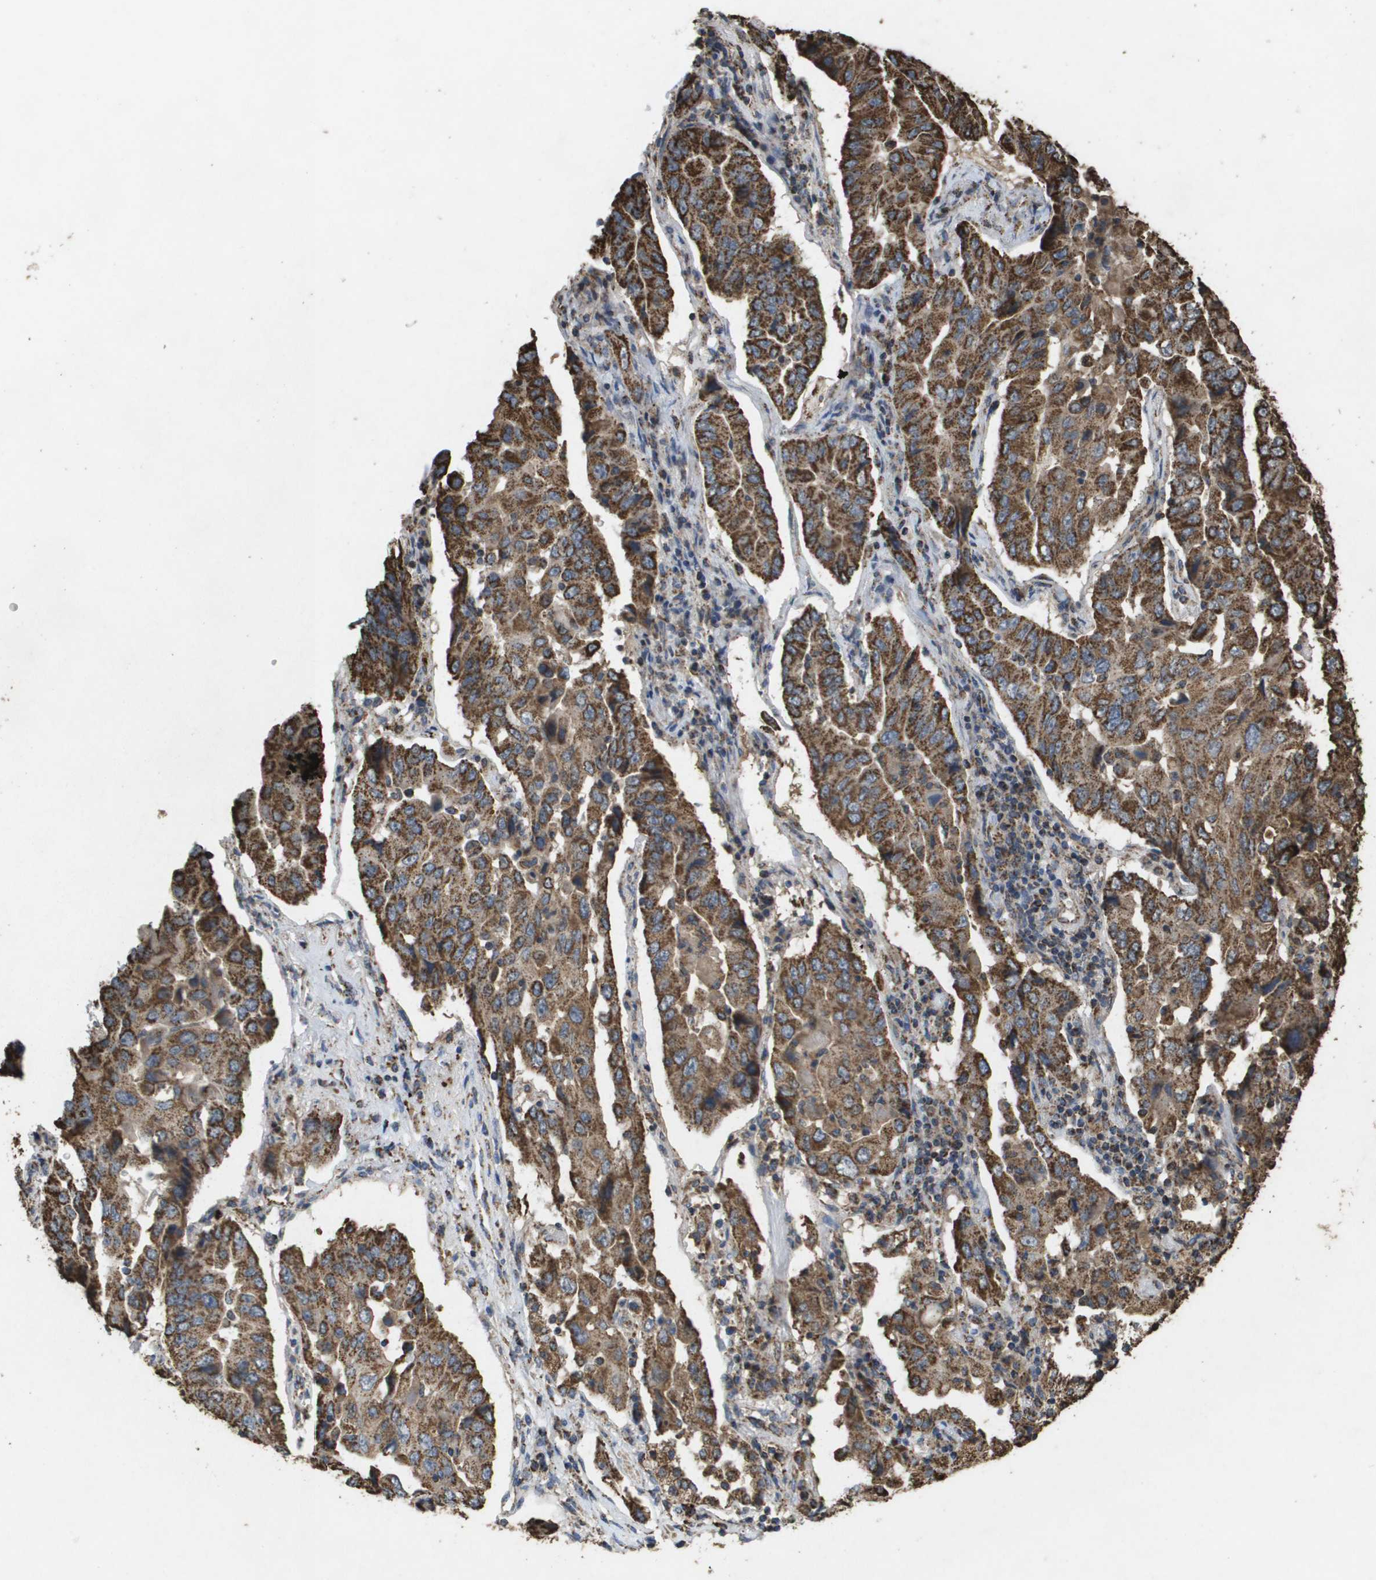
{"staining": {"intensity": "strong", "quantity": ">75%", "location": "cytoplasmic/membranous"}, "tissue": "lung cancer", "cell_type": "Tumor cells", "image_type": "cancer", "snomed": [{"axis": "morphology", "description": "Adenocarcinoma, NOS"}, {"axis": "topography", "description": "Lung"}], "caption": "Immunohistochemistry (IHC) of human lung cancer shows high levels of strong cytoplasmic/membranous staining in approximately >75% of tumor cells.", "gene": "HSPE1", "patient": {"sex": "female", "age": 65}}